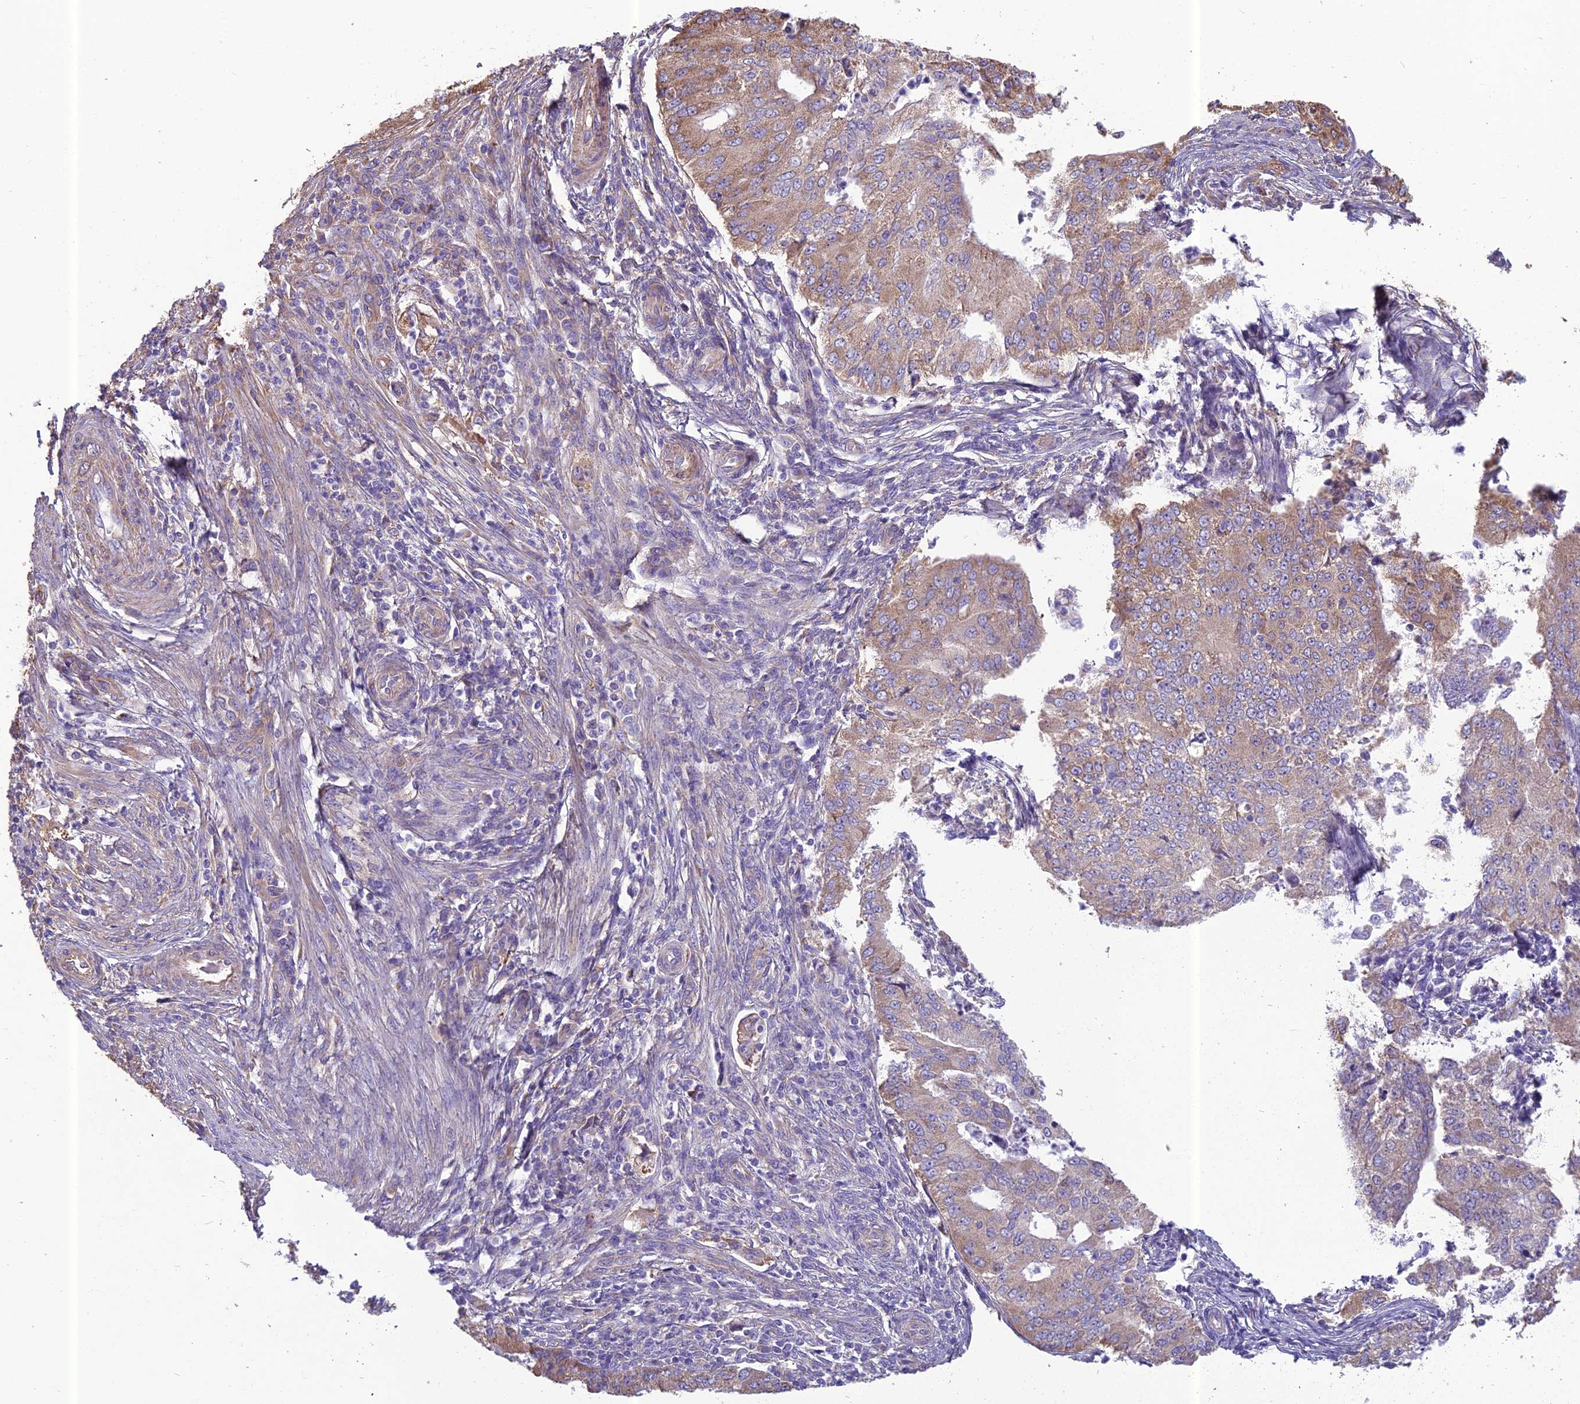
{"staining": {"intensity": "weak", "quantity": "25%-75%", "location": "cytoplasmic/membranous"}, "tissue": "endometrial cancer", "cell_type": "Tumor cells", "image_type": "cancer", "snomed": [{"axis": "morphology", "description": "Adenocarcinoma, NOS"}, {"axis": "topography", "description": "Endometrium"}], "caption": "Adenocarcinoma (endometrial) stained with a brown dye exhibits weak cytoplasmic/membranous positive expression in approximately 25%-75% of tumor cells.", "gene": "SPDL1", "patient": {"sex": "female", "age": 50}}